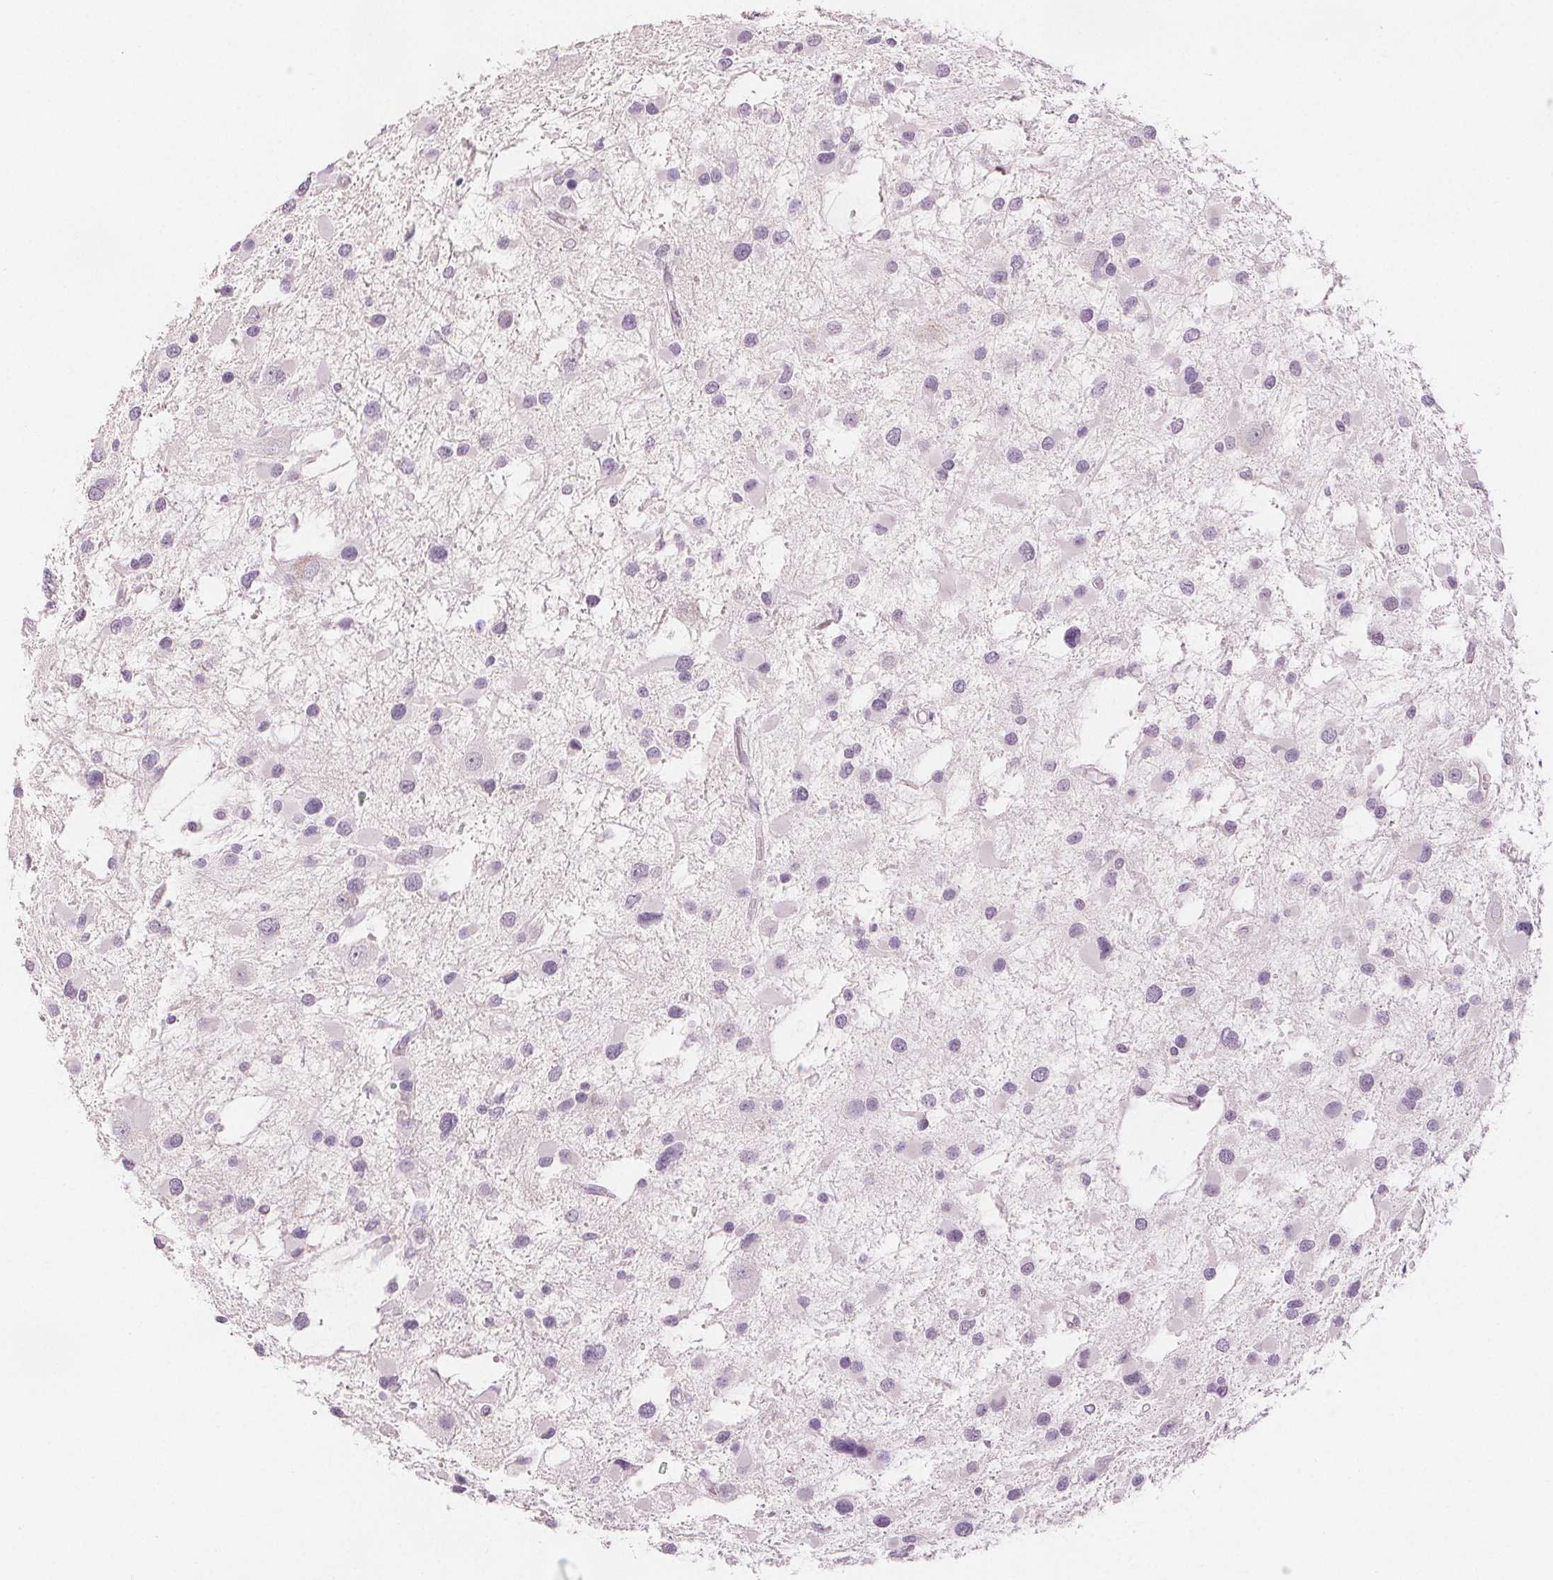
{"staining": {"intensity": "negative", "quantity": "none", "location": "none"}, "tissue": "glioma", "cell_type": "Tumor cells", "image_type": "cancer", "snomed": [{"axis": "morphology", "description": "Glioma, malignant, Low grade"}, {"axis": "topography", "description": "Brain"}], "caption": "This is a image of immunohistochemistry staining of low-grade glioma (malignant), which shows no staining in tumor cells.", "gene": "SLC27A5", "patient": {"sex": "female", "age": 32}}